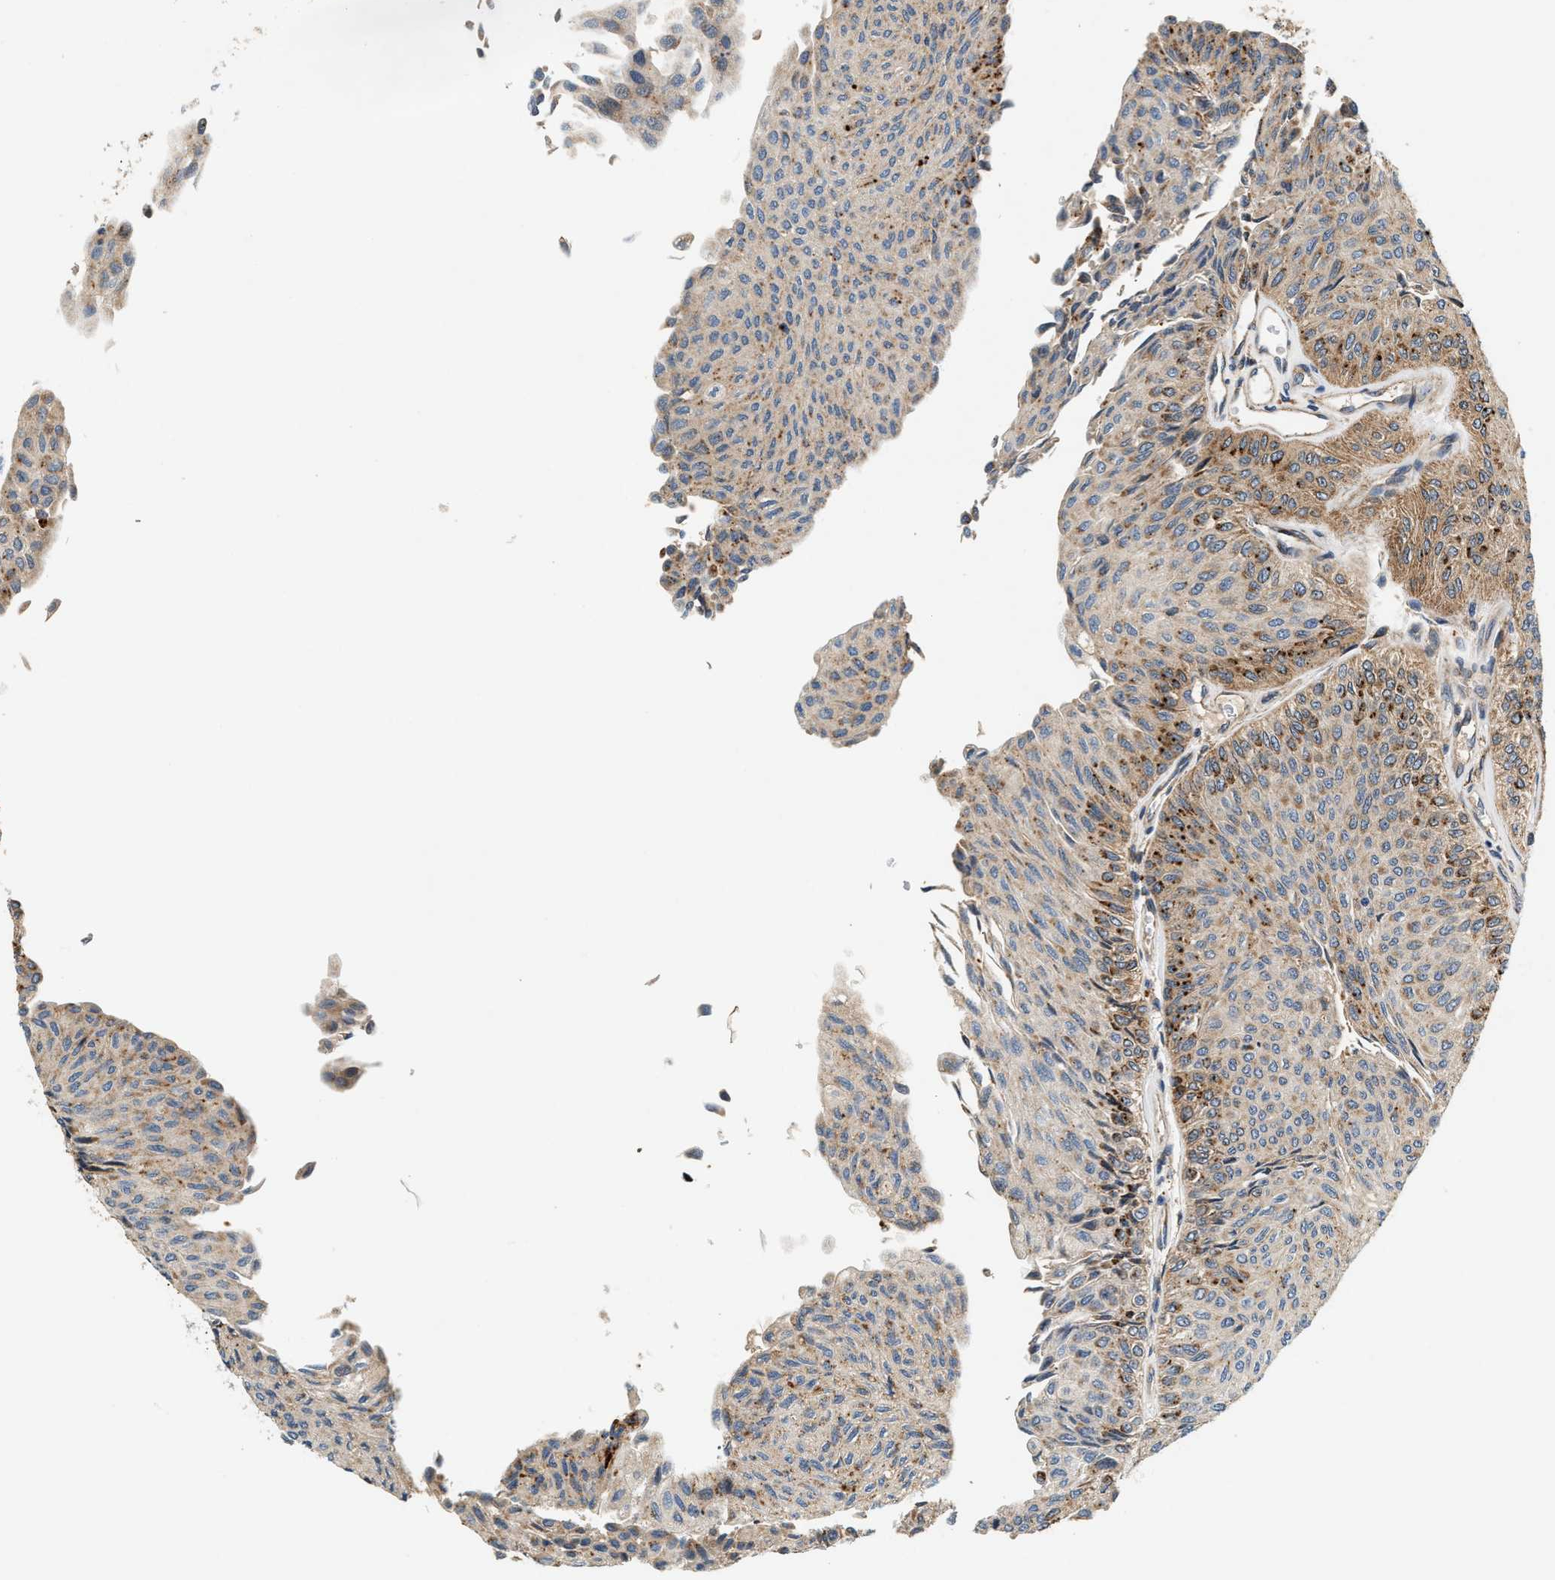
{"staining": {"intensity": "moderate", "quantity": ">75%", "location": "cytoplasmic/membranous"}, "tissue": "urothelial cancer", "cell_type": "Tumor cells", "image_type": "cancer", "snomed": [{"axis": "morphology", "description": "Urothelial carcinoma, Low grade"}, {"axis": "topography", "description": "Urinary bladder"}], "caption": "Immunohistochemical staining of human low-grade urothelial carcinoma displays medium levels of moderate cytoplasmic/membranous protein positivity in approximately >75% of tumor cells.", "gene": "DUSP10", "patient": {"sex": "male", "age": 78}}